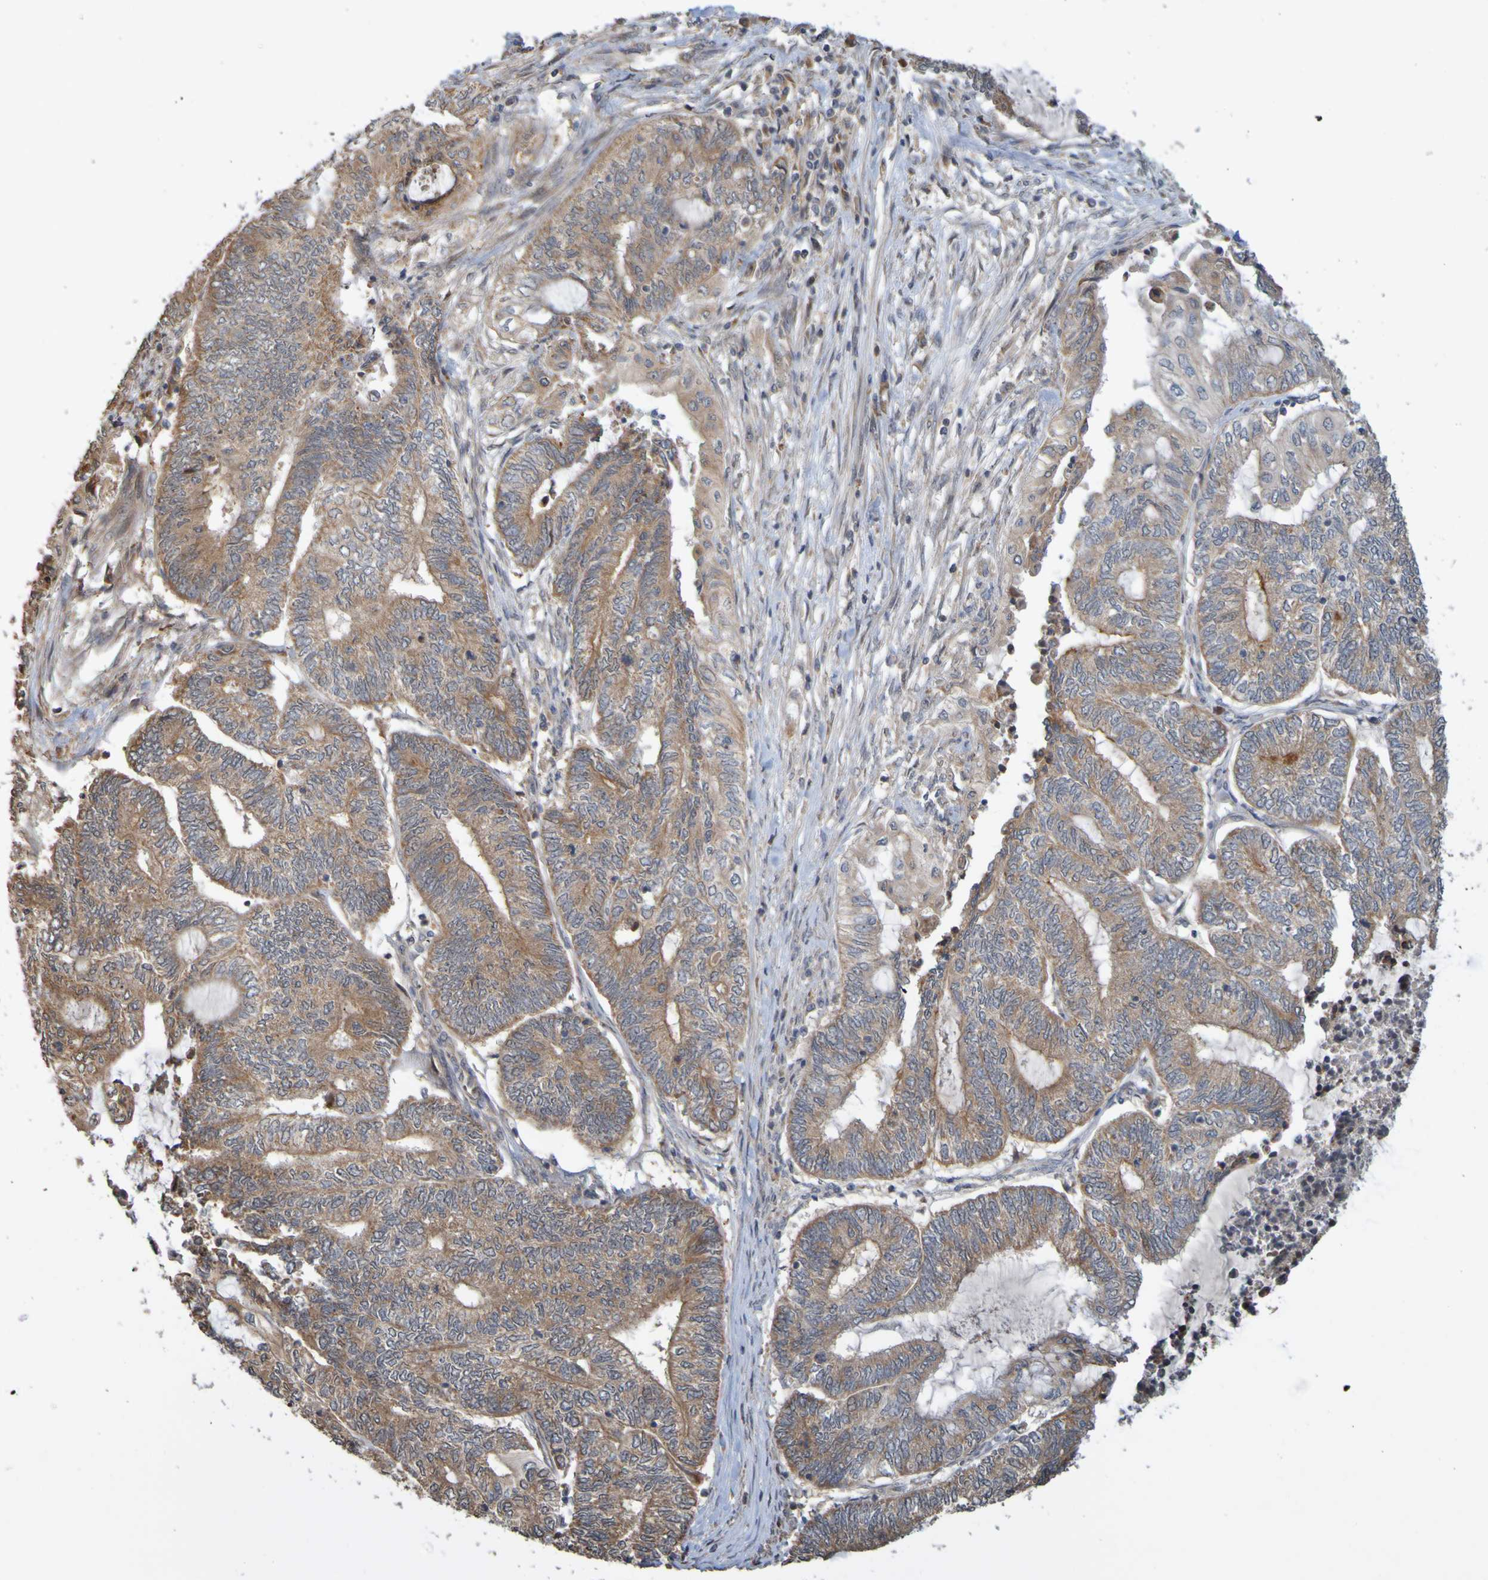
{"staining": {"intensity": "weak", "quantity": ">75%", "location": "cytoplasmic/membranous"}, "tissue": "endometrial cancer", "cell_type": "Tumor cells", "image_type": "cancer", "snomed": [{"axis": "morphology", "description": "Adenocarcinoma, NOS"}, {"axis": "topography", "description": "Uterus"}, {"axis": "topography", "description": "Endometrium"}], "caption": "Immunohistochemical staining of endometrial adenocarcinoma demonstrates weak cytoplasmic/membranous protein positivity in about >75% of tumor cells.", "gene": "TMBIM1", "patient": {"sex": "female", "age": 70}}